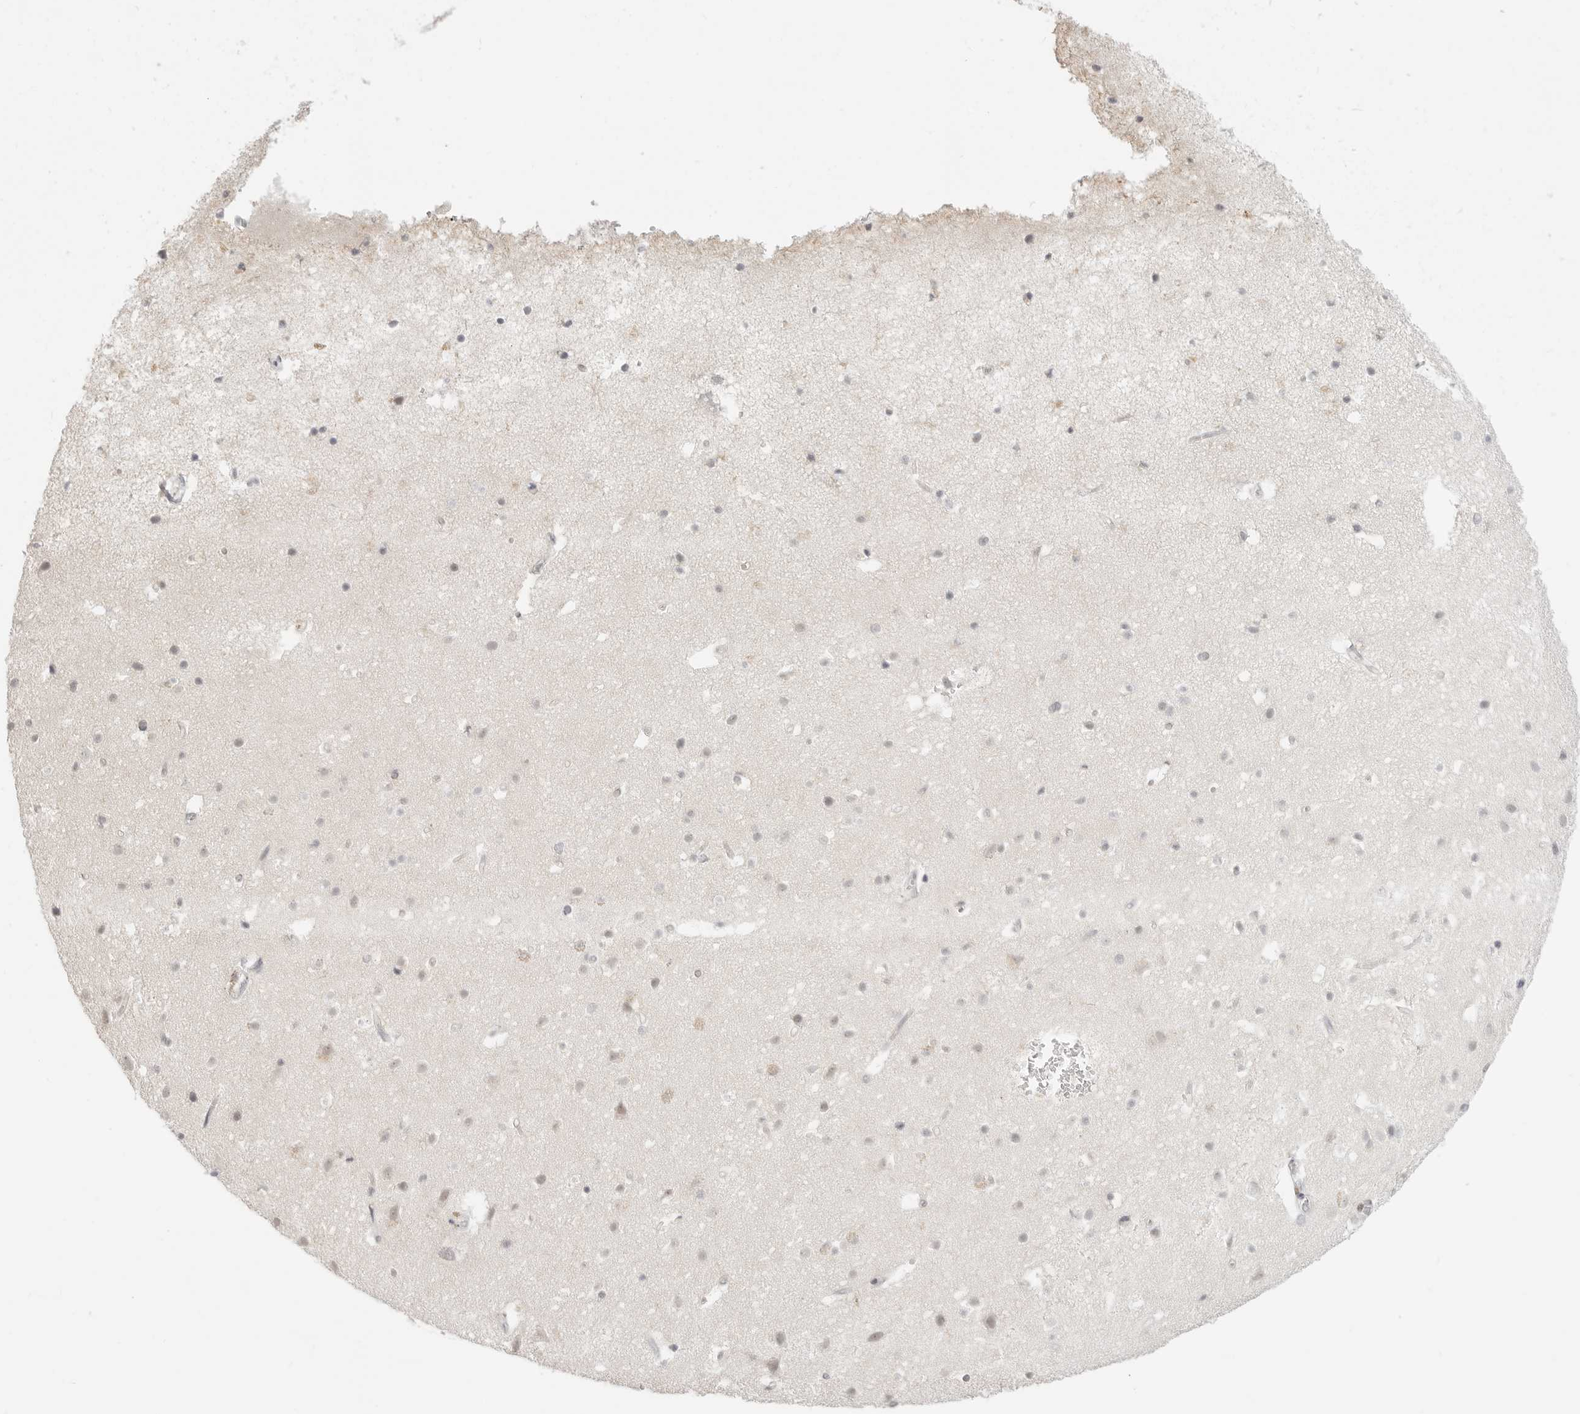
{"staining": {"intensity": "negative", "quantity": "none", "location": "none"}, "tissue": "cerebral cortex", "cell_type": "Endothelial cells", "image_type": "normal", "snomed": [{"axis": "morphology", "description": "Normal tissue, NOS"}, {"axis": "topography", "description": "Cerebral cortex"}], "caption": "An immunohistochemistry photomicrograph of benign cerebral cortex is shown. There is no staining in endothelial cells of cerebral cortex. (DAB (3,3'-diaminobenzidine) immunohistochemistry (IHC) visualized using brightfield microscopy, high magnification).", "gene": "KLK11", "patient": {"sex": "male", "age": 54}}